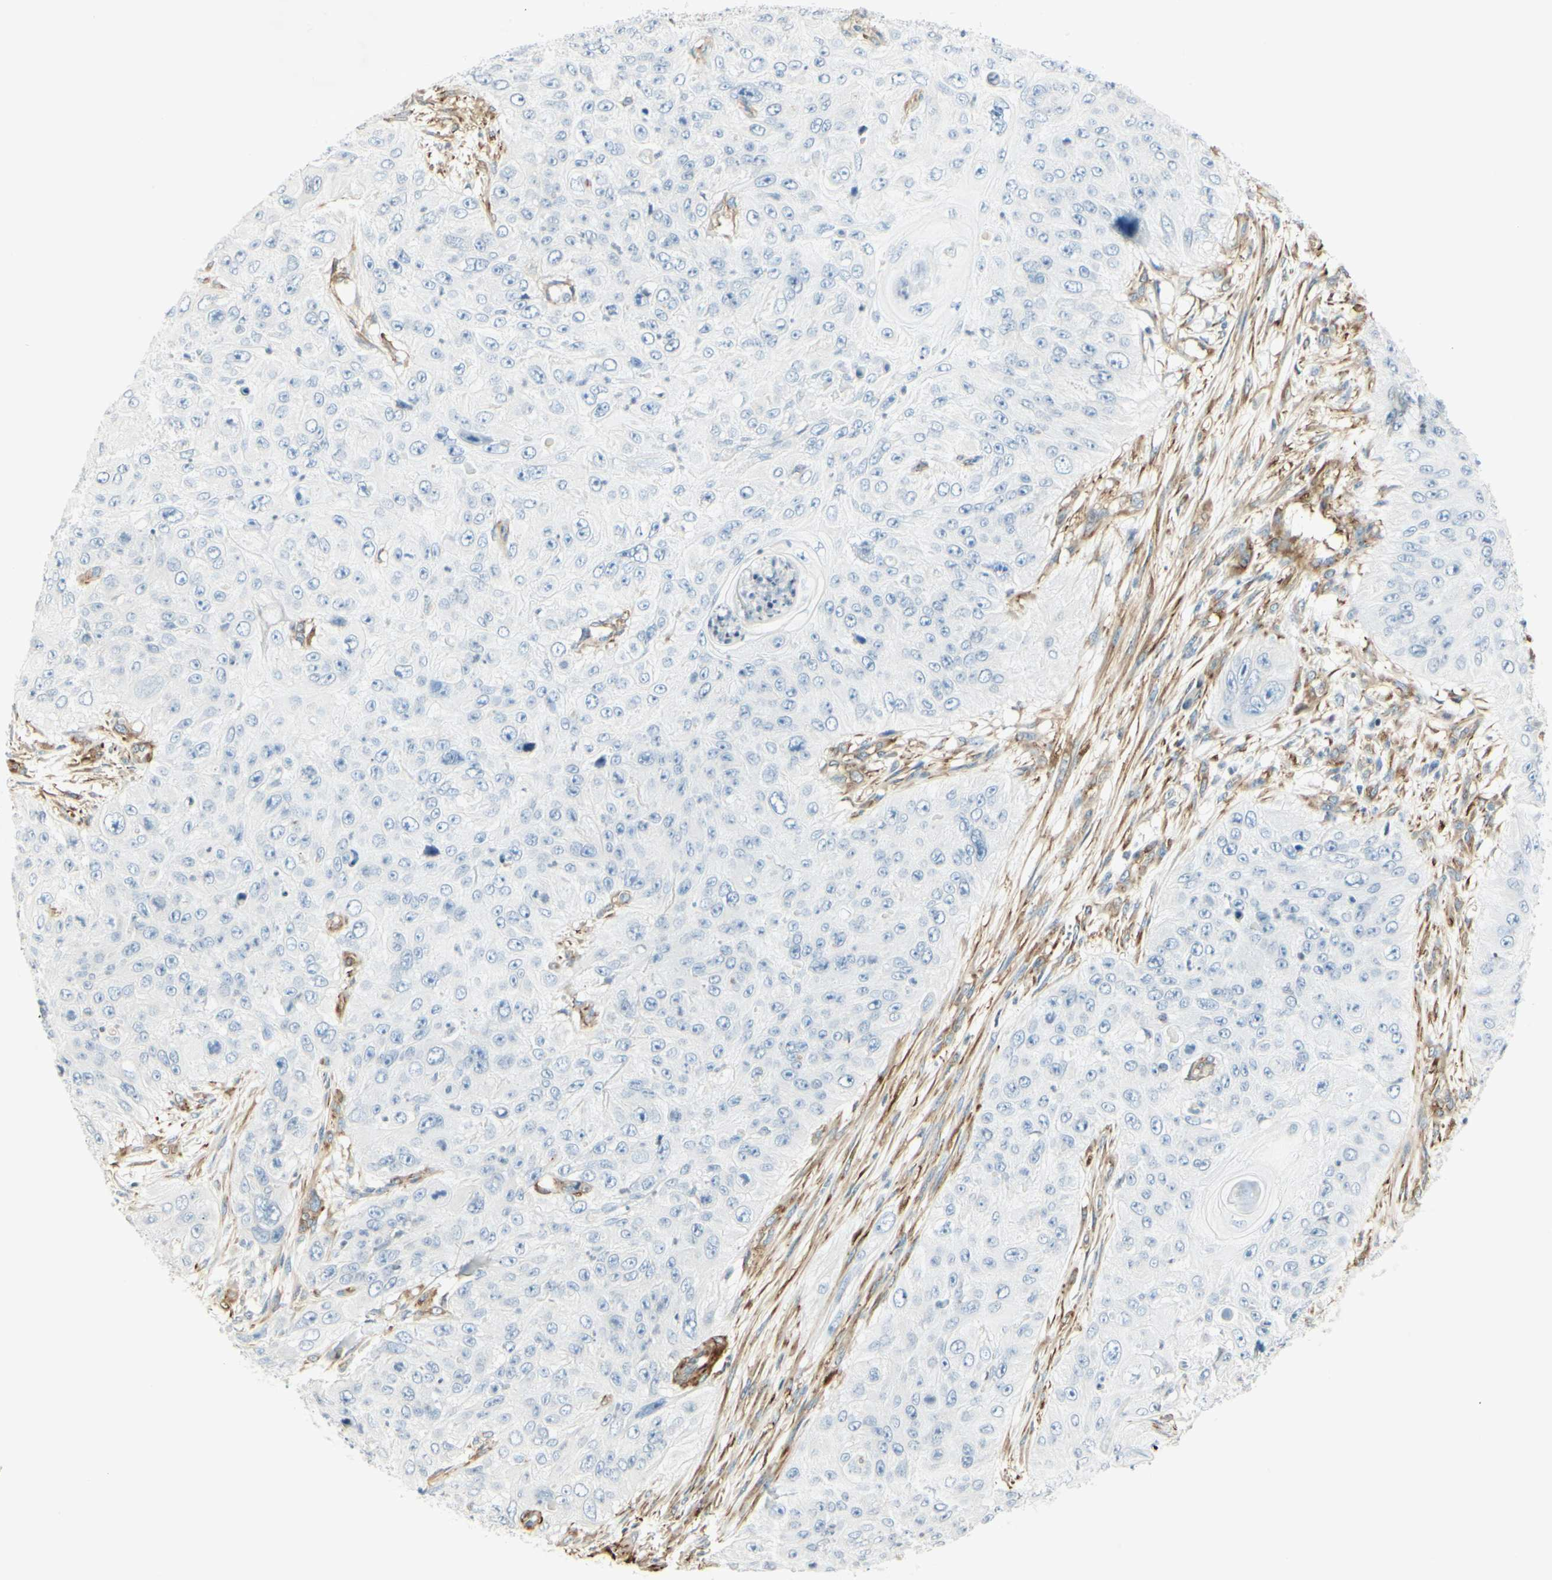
{"staining": {"intensity": "negative", "quantity": "none", "location": "none"}, "tissue": "skin cancer", "cell_type": "Tumor cells", "image_type": "cancer", "snomed": [{"axis": "morphology", "description": "Squamous cell carcinoma, NOS"}, {"axis": "topography", "description": "Skin"}], "caption": "This is an IHC photomicrograph of skin cancer (squamous cell carcinoma). There is no expression in tumor cells.", "gene": "MAP1B", "patient": {"sex": "female", "age": 80}}